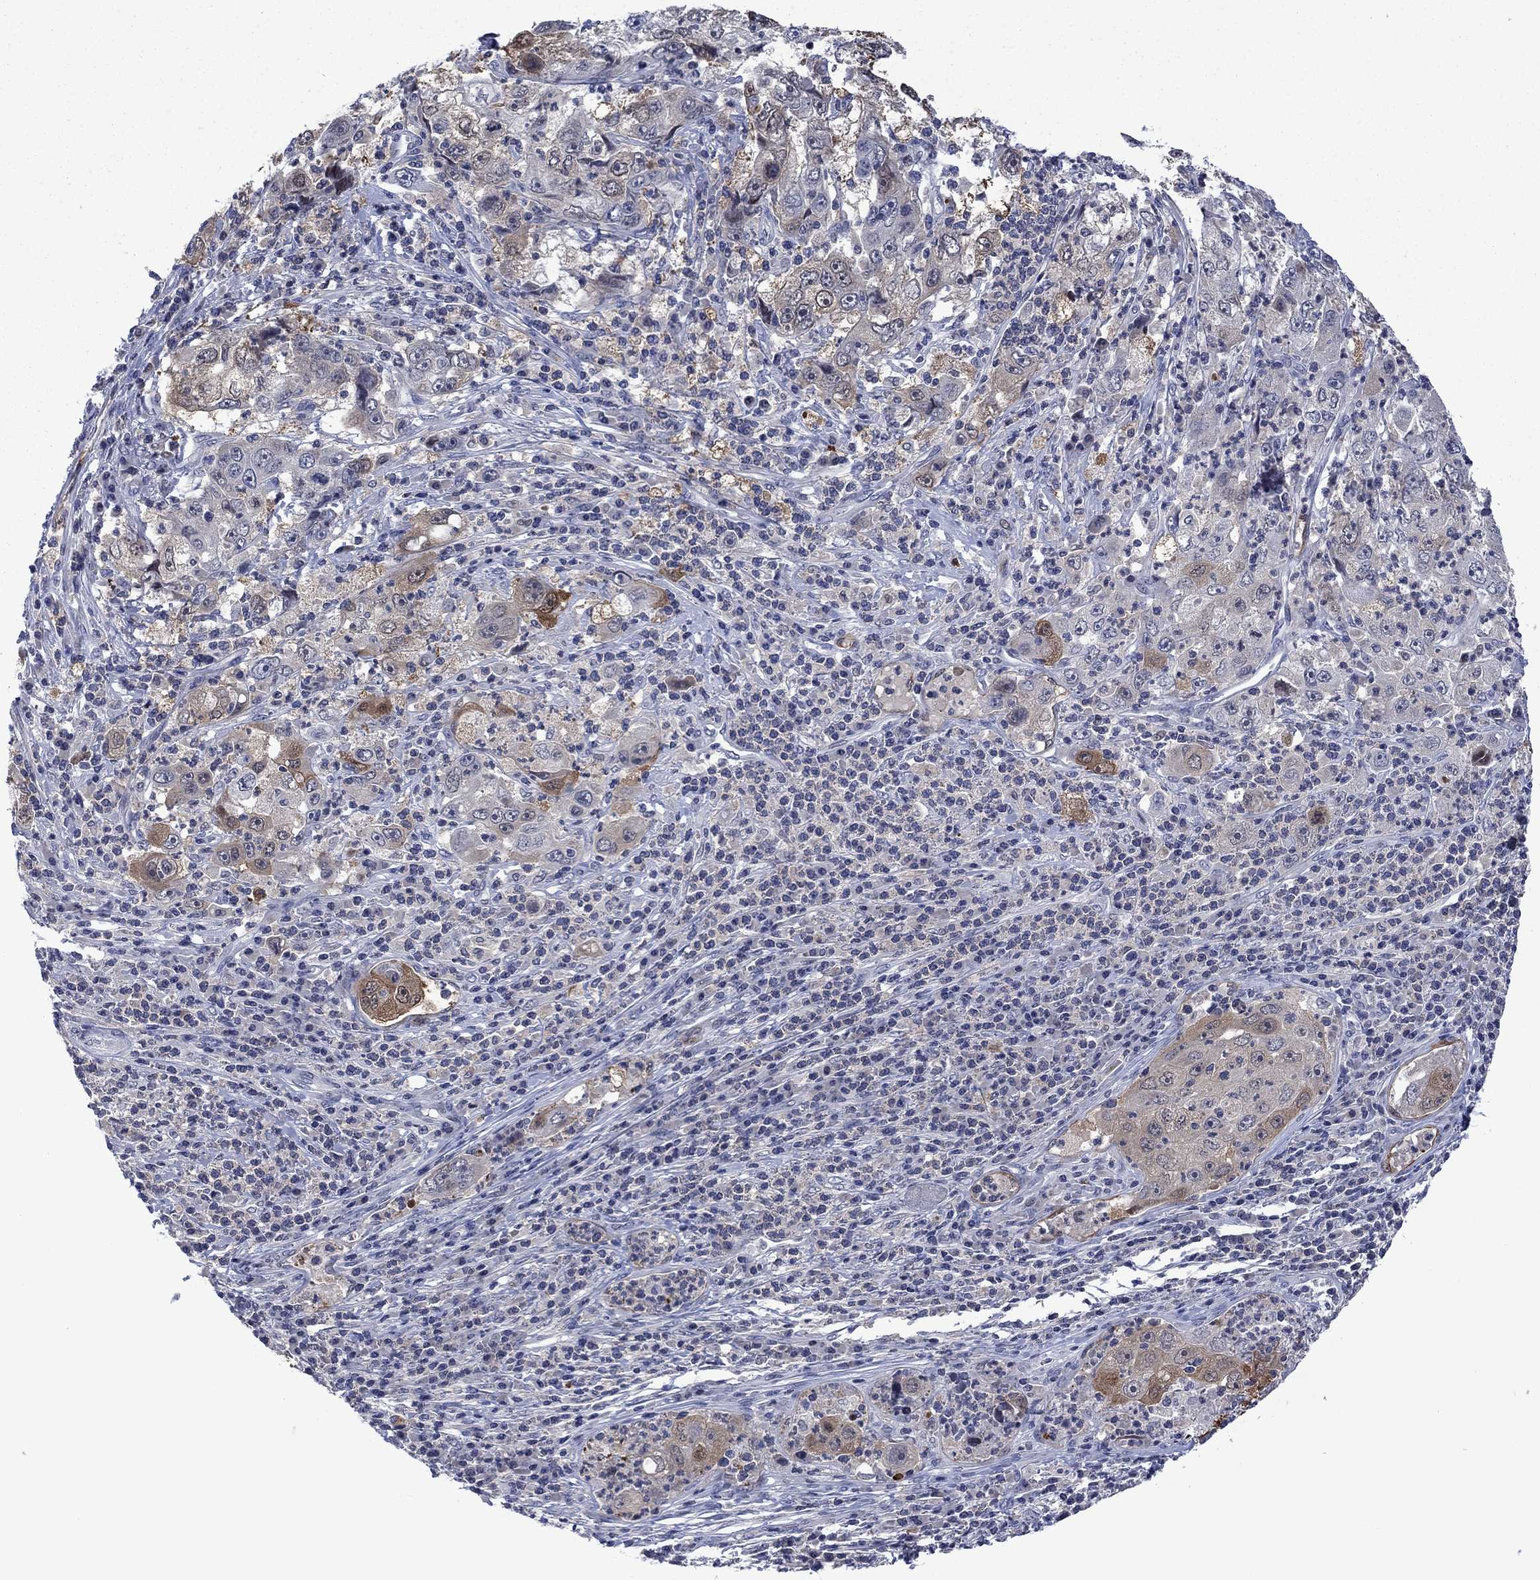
{"staining": {"intensity": "moderate", "quantity": "<25%", "location": "cytoplasmic/membranous"}, "tissue": "cervical cancer", "cell_type": "Tumor cells", "image_type": "cancer", "snomed": [{"axis": "morphology", "description": "Squamous cell carcinoma, NOS"}, {"axis": "topography", "description": "Cervix"}], "caption": "Protein staining shows moderate cytoplasmic/membranous positivity in approximately <25% of tumor cells in cervical cancer.", "gene": "AGL", "patient": {"sex": "female", "age": 36}}